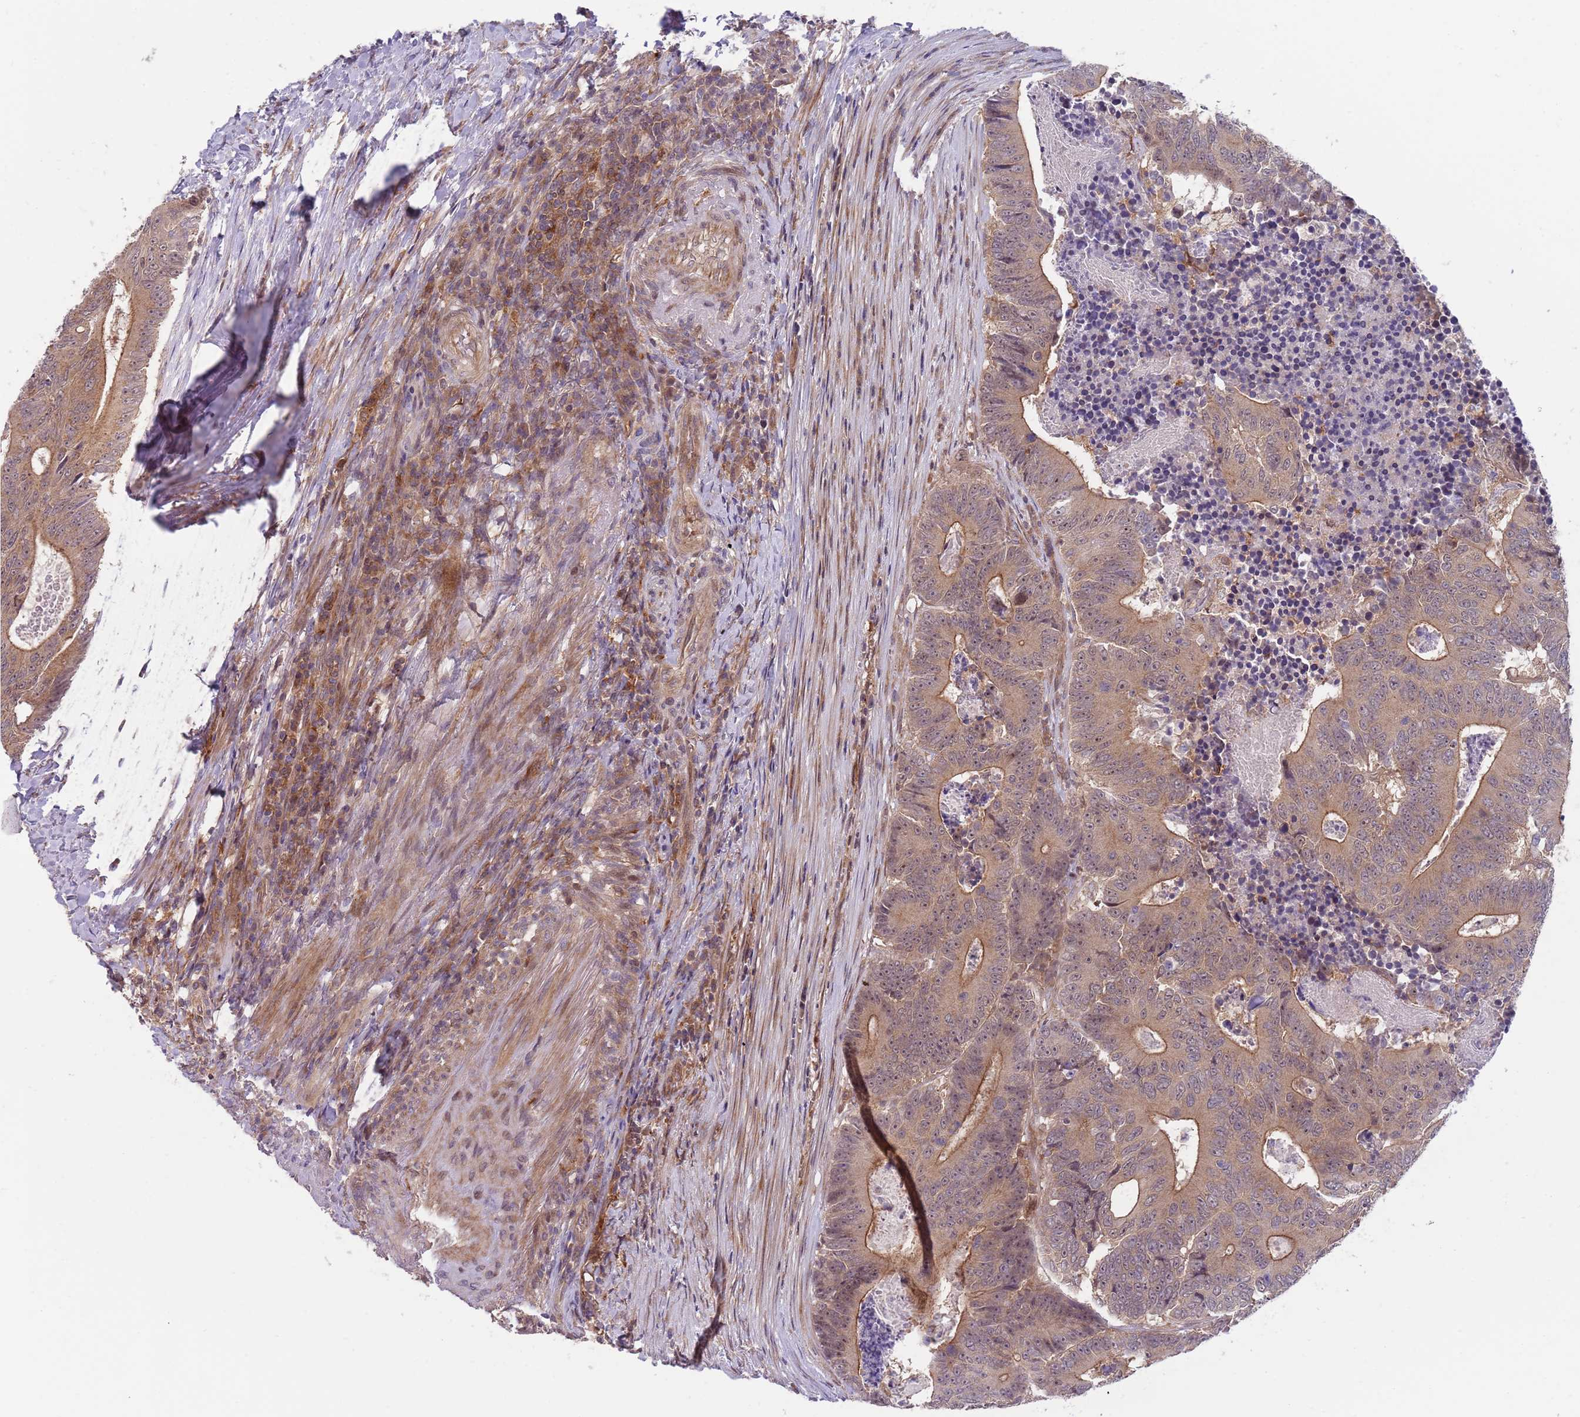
{"staining": {"intensity": "moderate", "quantity": "25%-75%", "location": "cytoplasmic/membranous"}, "tissue": "colorectal cancer", "cell_type": "Tumor cells", "image_type": "cancer", "snomed": [{"axis": "morphology", "description": "Adenocarcinoma, NOS"}, {"axis": "topography", "description": "Colon"}], "caption": "Protein staining of colorectal adenocarcinoma tissue displays moderate cytoplasmic/membranous positivity in about 25%-75% of tumor cells.", "gene": "GGA1", "patient": {"sex": "male", "age": 83}}